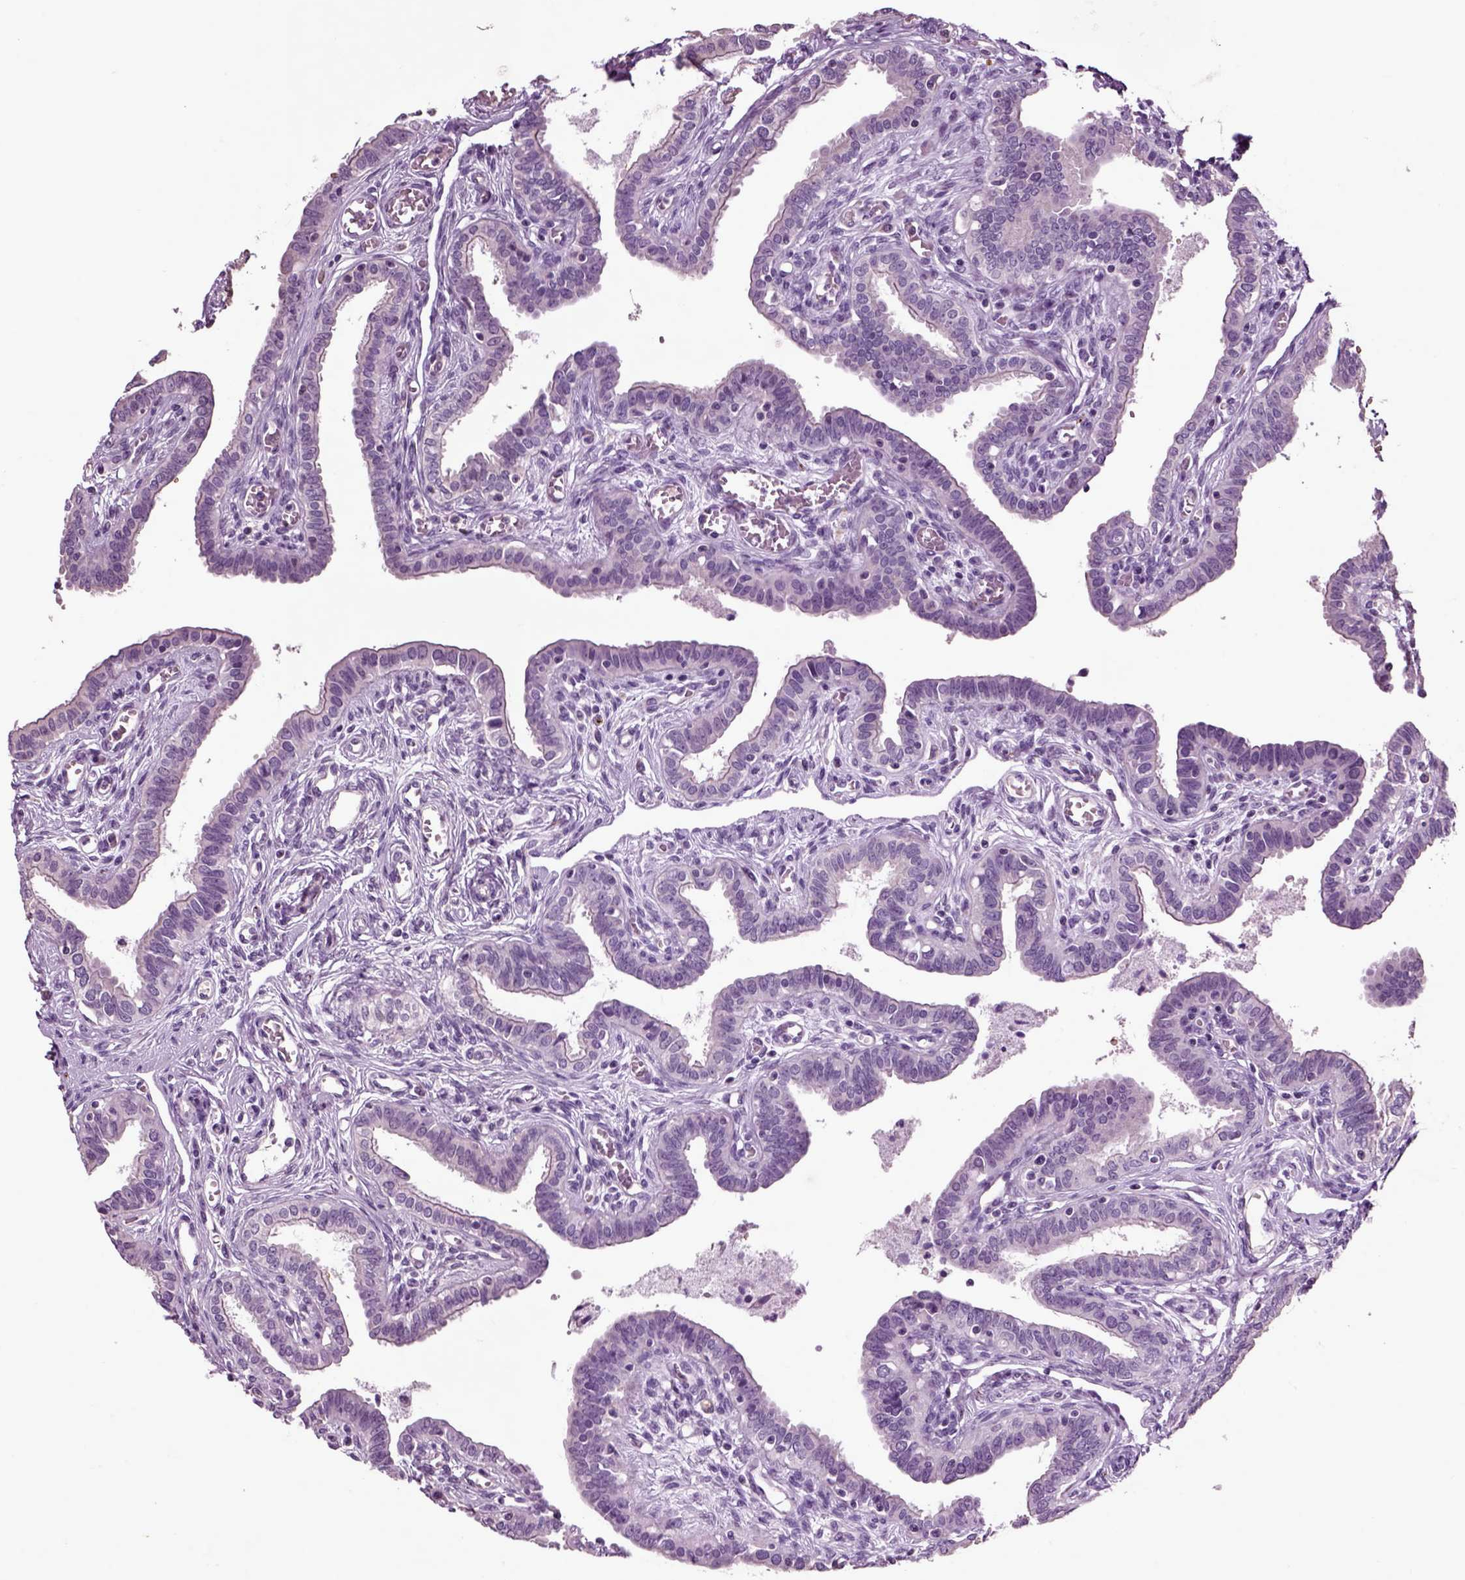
{"staining": {"intensity": "negative", "quantity": "none", "location": "none"}, "tissue": "fallopian tube", "cell_type": "Glandular cells", "image_type": "normal", "snomed": [{"axis": "morphology", "description": "Normal tissue, NOS"}, {"axis": "morphology", "description": "Carcinoma, endometroid"}, {"axis": "topography", "description": "Fallopian tube"}, {"axis": "topography", "description": "Ovary"}], "caption": "This photomicrograph is of normal fallopian tube stained with immunohistochemistry (IHC) to label a protein in brown with the nuclei are counter-stained blue. There is no positivity in glandular cells.", "gene": "CHGB", "patient": {"sex": "female", "age": 42}}